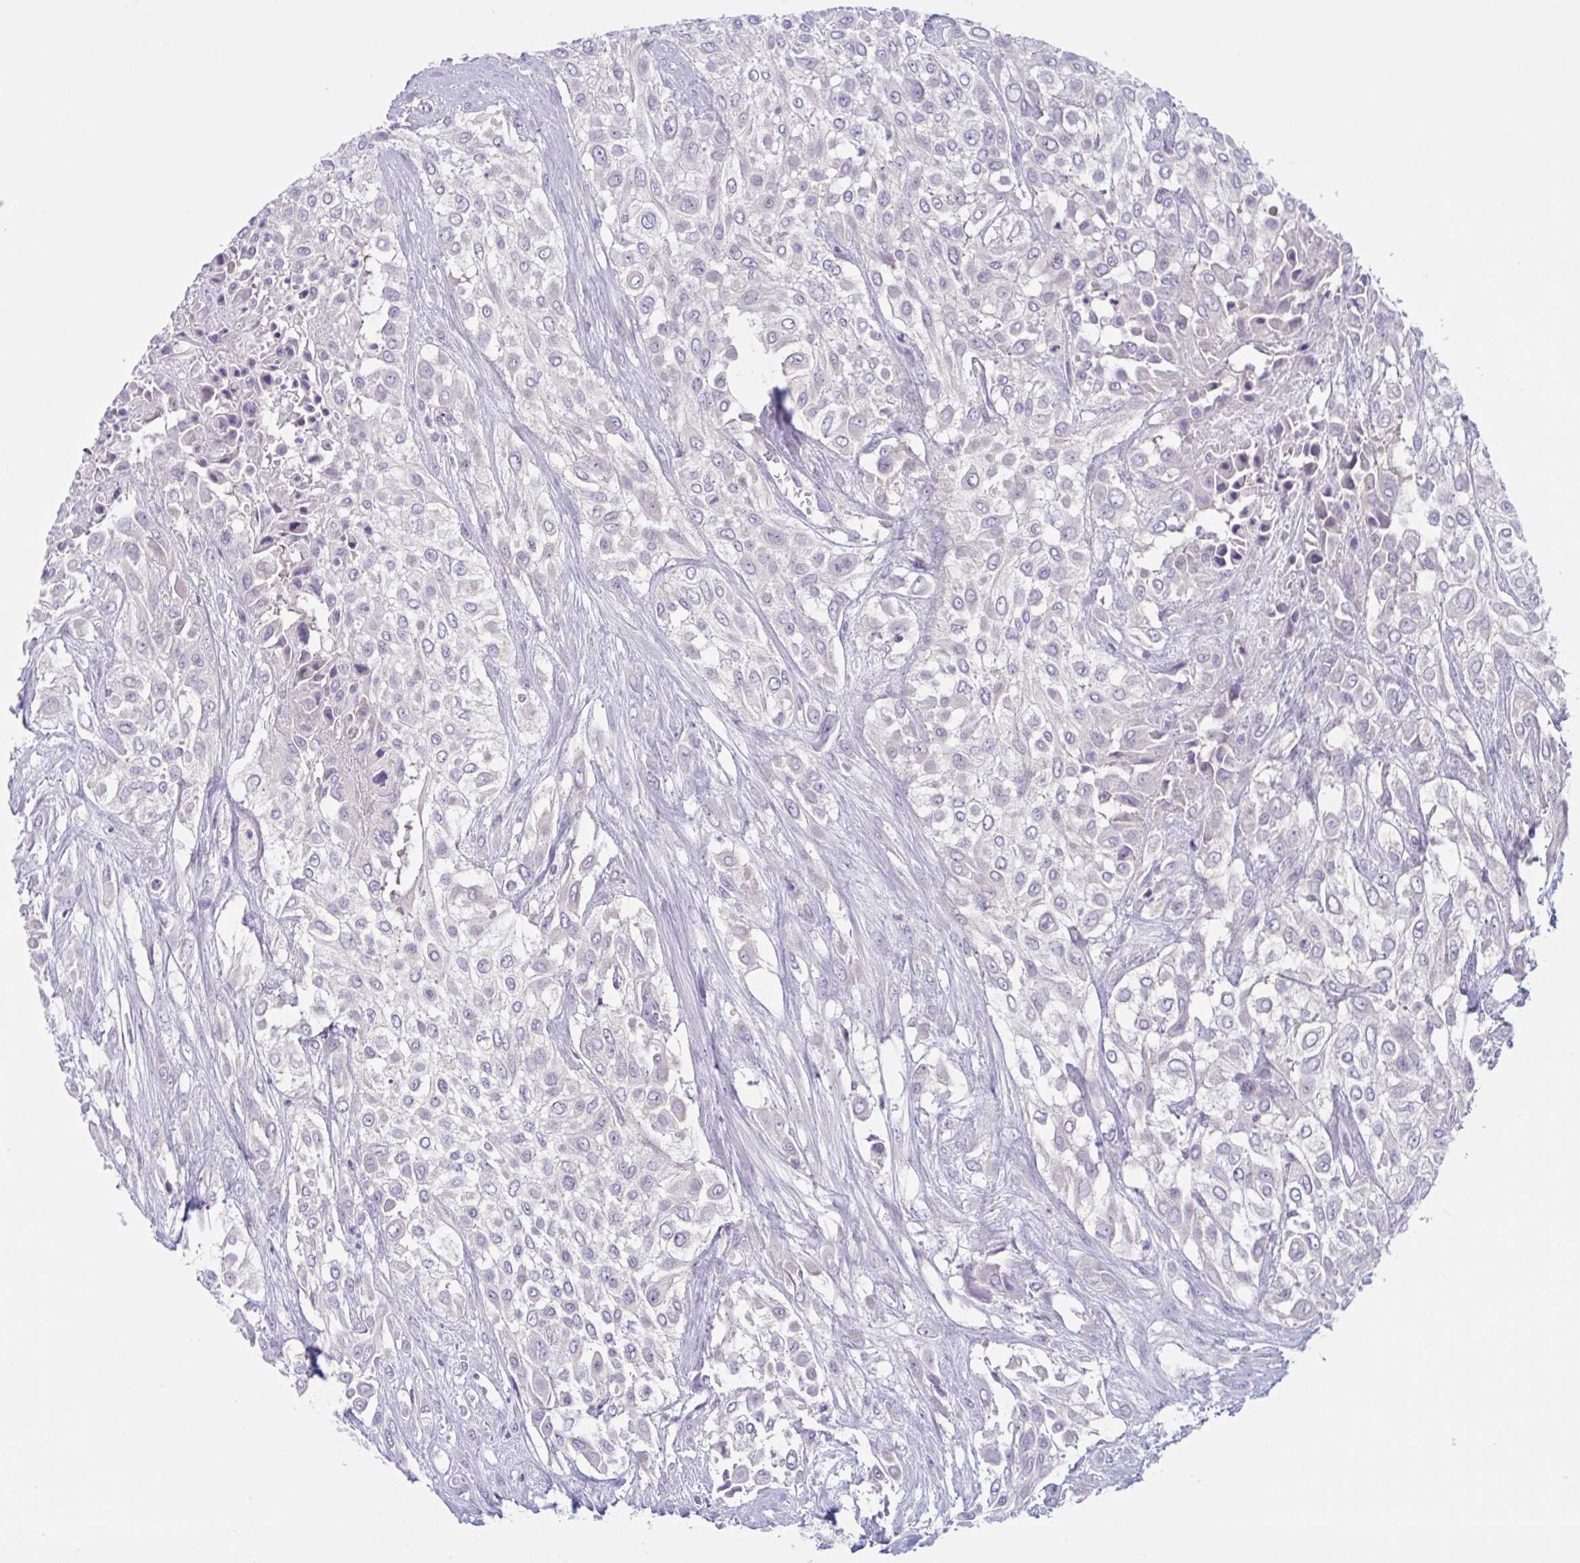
{"staining": {"intensity": "negative", "quantity": "none", "location": "none"}, "tissue": "urothelial cancer", "cell_type": "Tumor cells", "image_type": "cancer", "snomed": [{"axis": "morphology", "description": "Urothelial carcinoma, High grade"}, {"axis": "topography", "description": "Urinary bladder"}], "caption": "Protein analysis of urothelial cancer displays no significant expression in tumor cells.", "gene": "NAA30", "patient": {"sex": "male", "age": 57}}